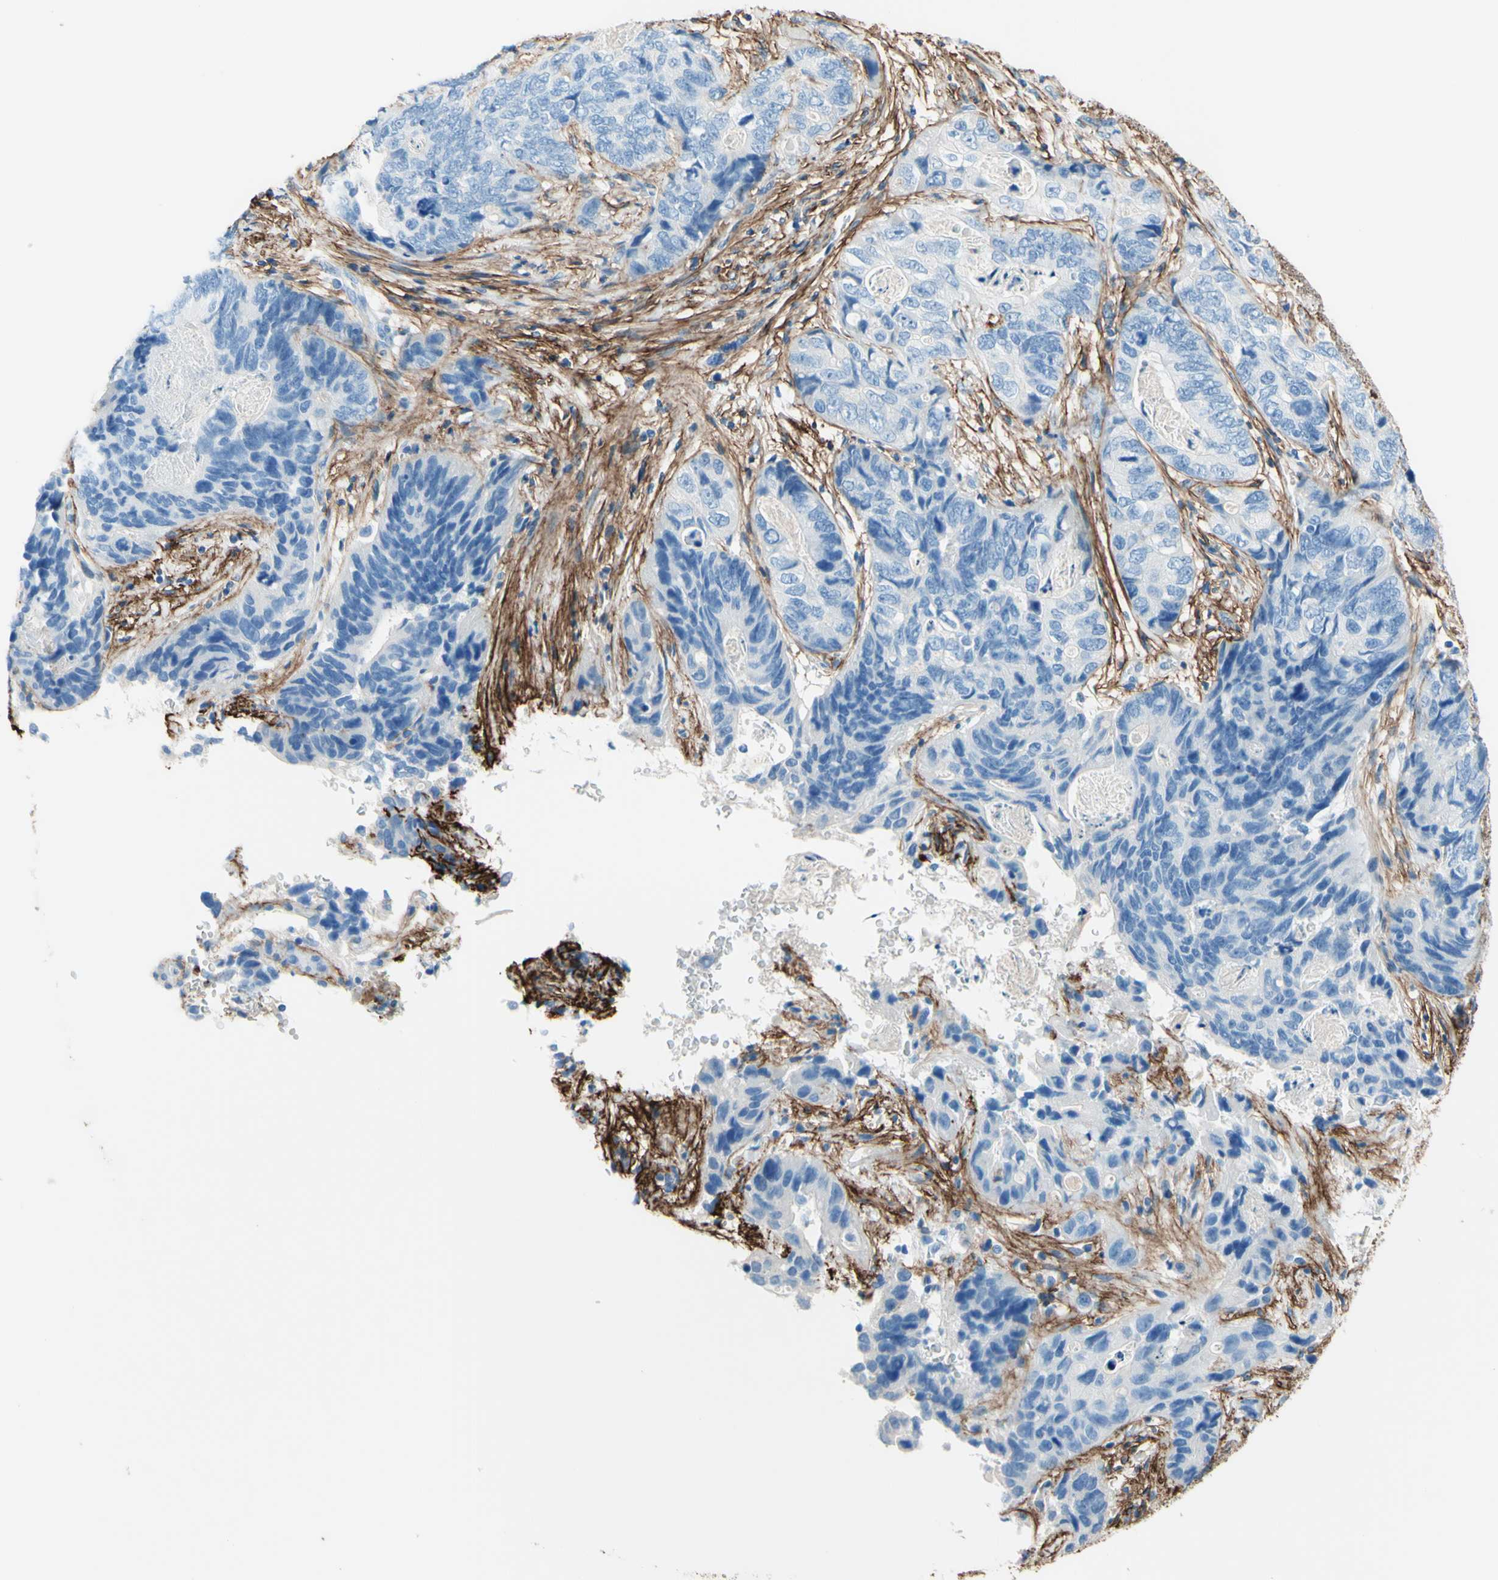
{"staining": {"intensity": "negative", "quantity": "none", "location": "none"}, "tissue": "stomach cancer", "cell_type": "Tumor cells", "image_type": "cancer", "snomed": [{"axis": "morphology", "description": "Adenocarcinoma, NOS"}, {"axis": "topography", "description": "Stomach"}], "caption": "Adenocarcinoma (stomach) stained for a protein using IHC reveals no expression tumor cells.", "gene": "MFAP5", "patient": {"sex": "female", "age": 89}}